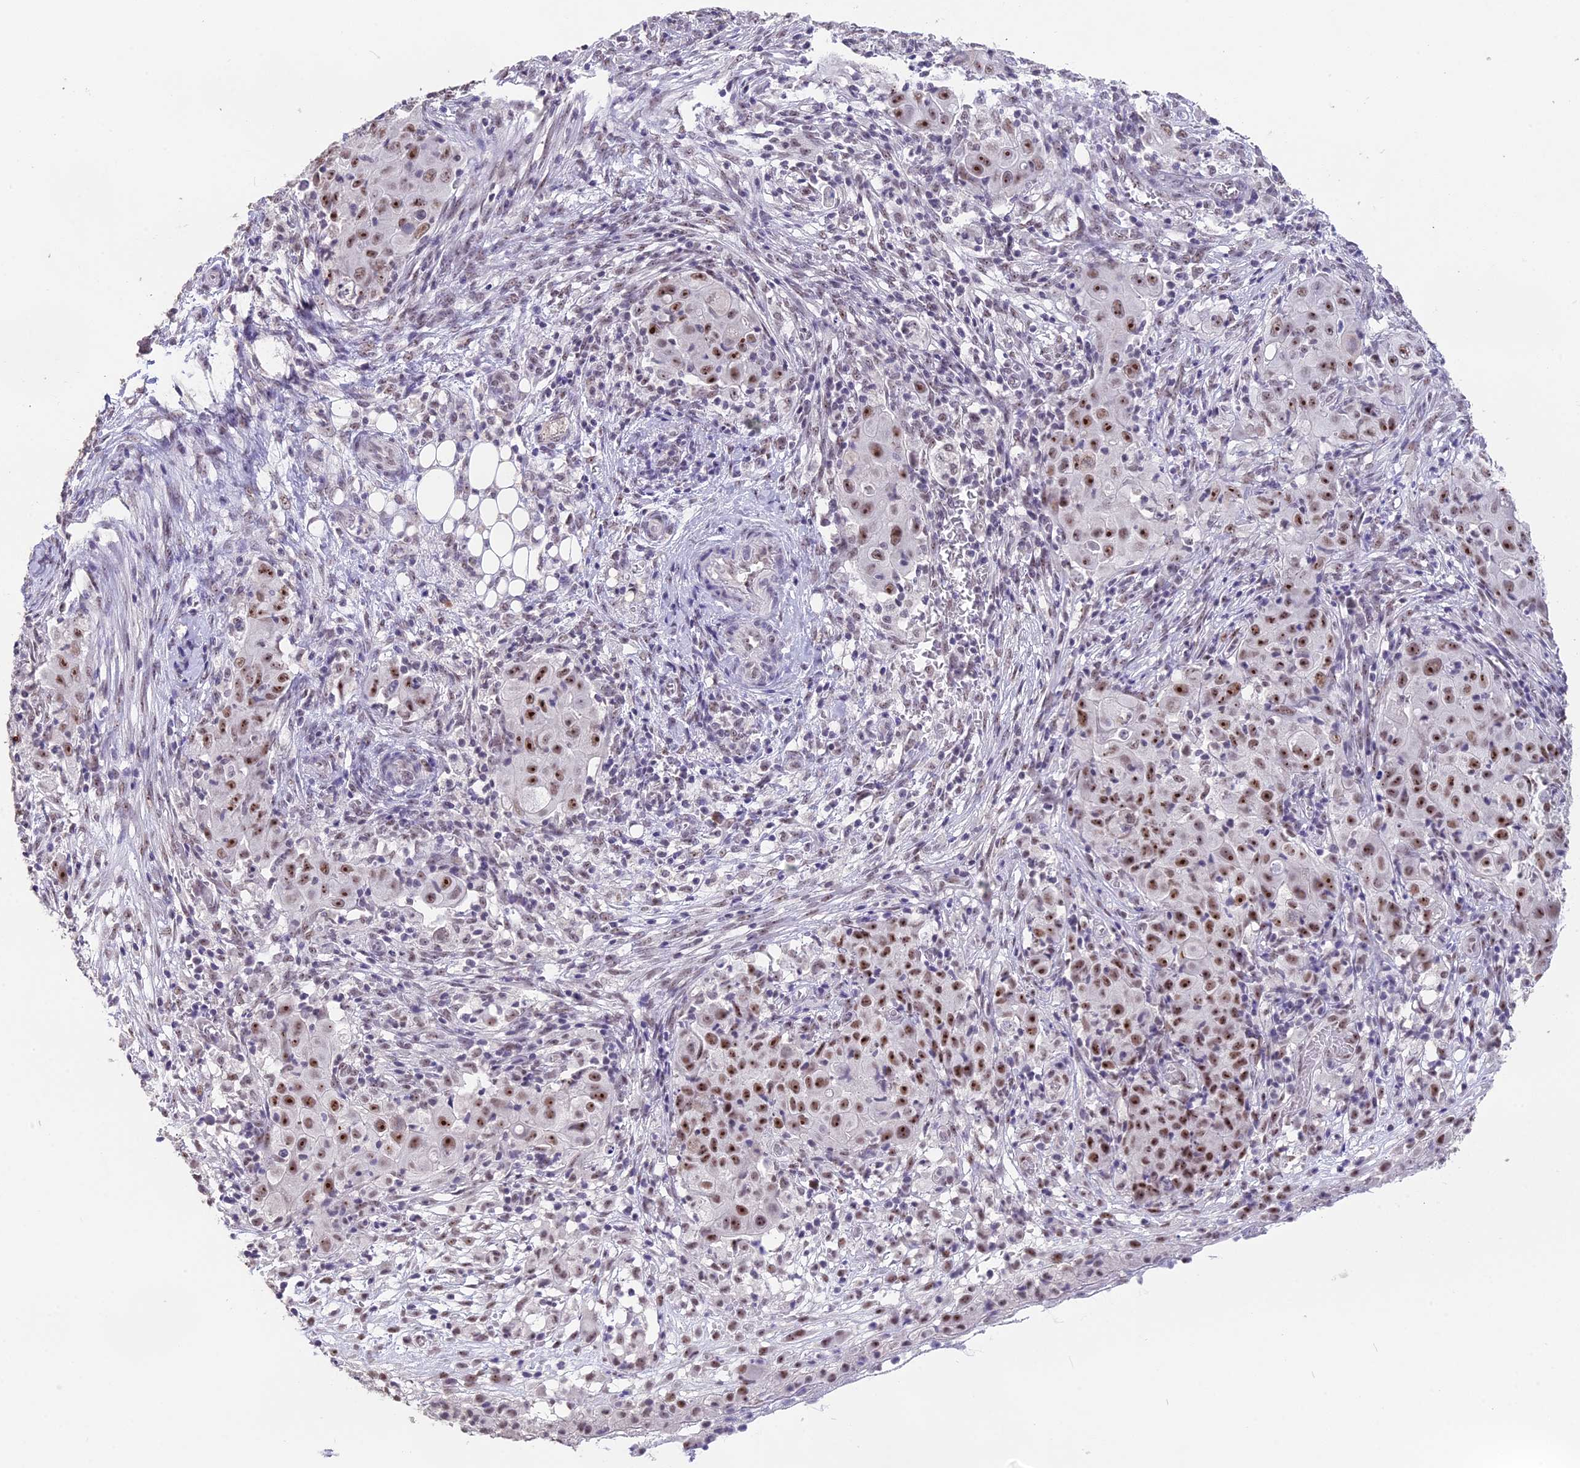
{"staining": {"intensity": "moderate", "quantity": ">75%", "location": "nuclear"}, "tissue": "ovarian cancer", "cell_type": "Tumor cells", "image_type": "cancer", "snomed": [{"axis": "morphology", "description": "Carcinoma, endometroid"}, {"axis": "topography", "description": "Ovary"}], "caption": "Immunohistochemistry micrograph of ovarian cancer (endometroid carcinoma) stained for a protein (brown), which demonstrates medium levels of moderate nuclear staining in about >75% of tumor cells.", "gene": "SETD2", "patient": {"sex": "female", "age": 42}}